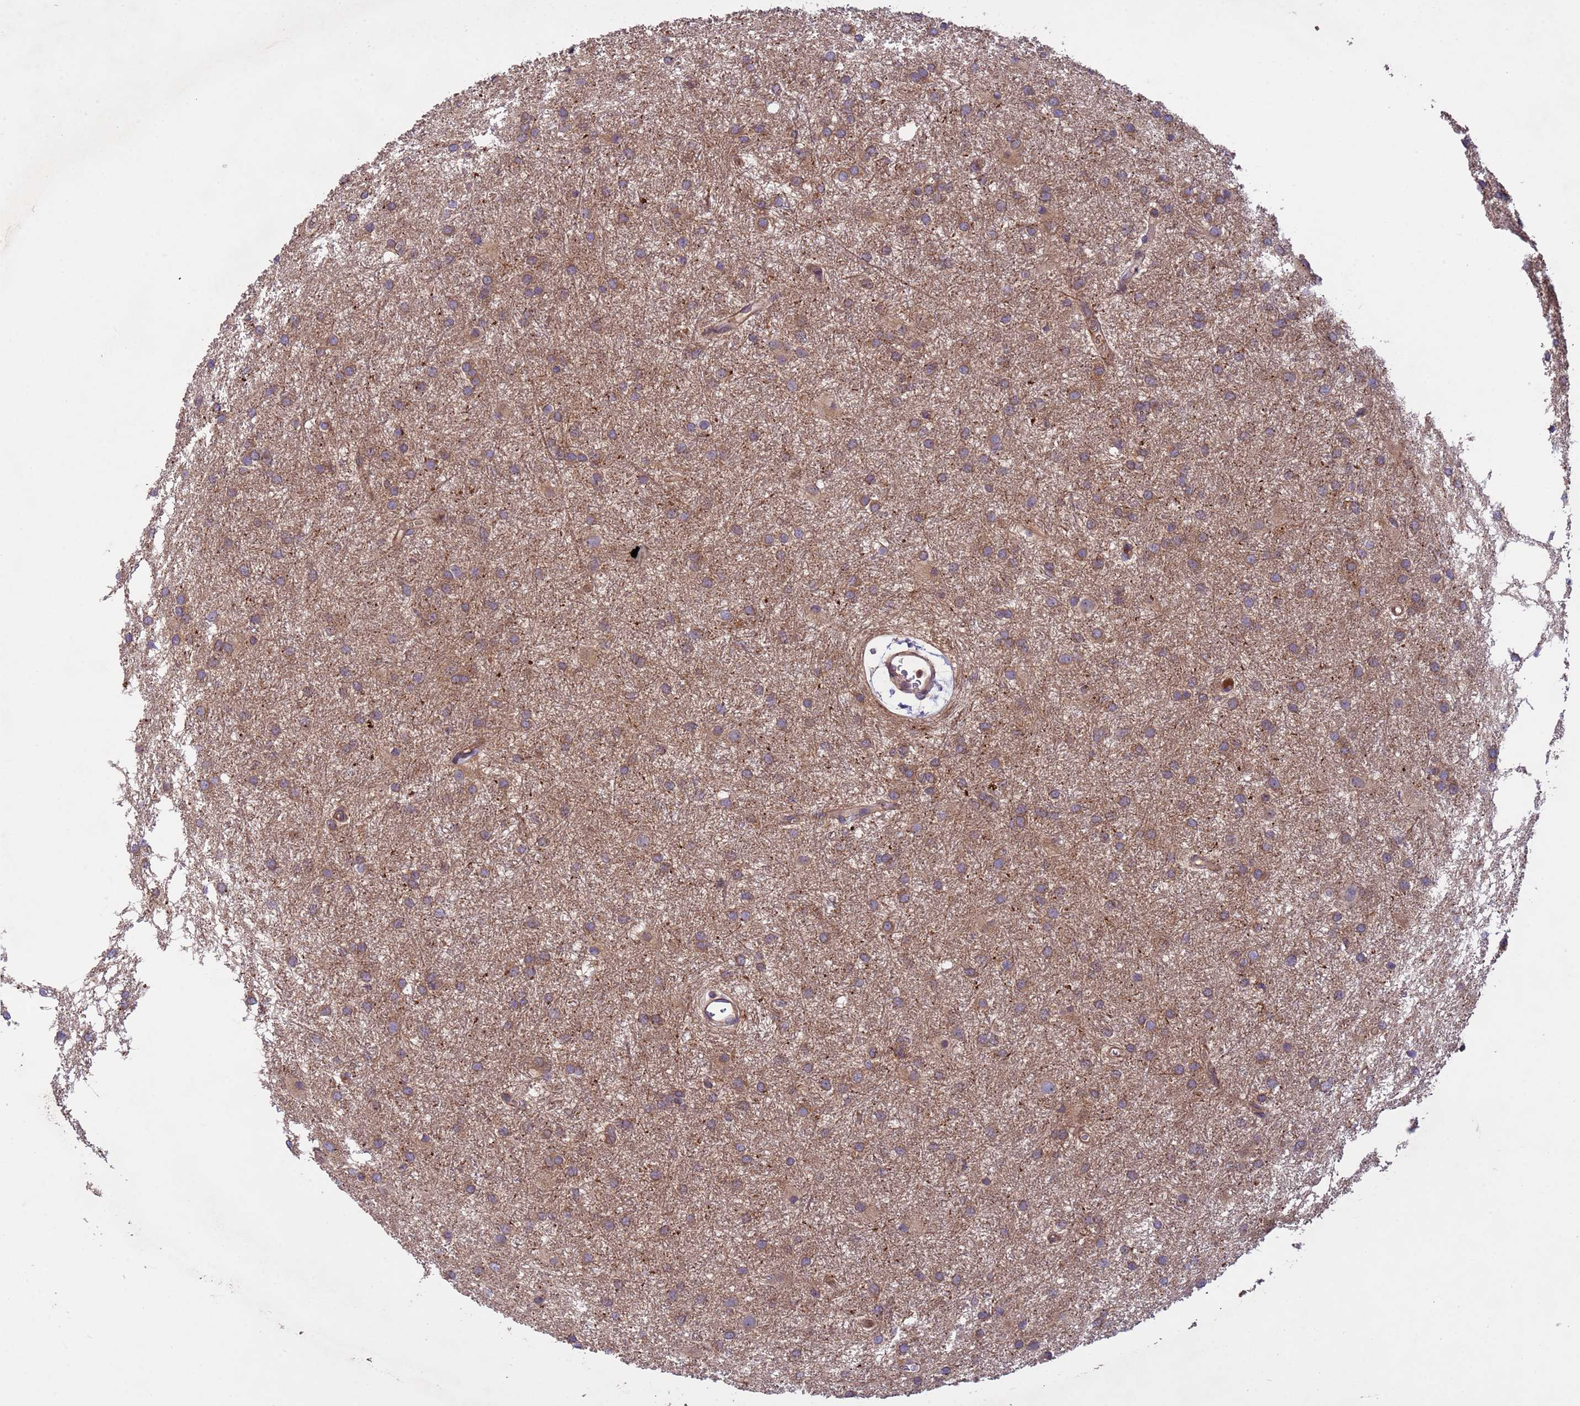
{"staining": {"intensity": "weak", "quantity": ">75%", "location": "cytoplasmic/membranous"}, "tissue": "glioma", "cell_type": "Tumor cells", "image_type": "cancer", "snomed": [{"axis": "morphology", "description": "Glioma, malignant, High grade"}, {"axis": "topography", "description": "Brain"}], "caption": "Tumor cells demonstrate low levels of weak cytoplasmic/membranous staining in approximately >75% of cells in human glioma.", "gene": "RAB10", "patient": {"sex": "female", "age": 50}}